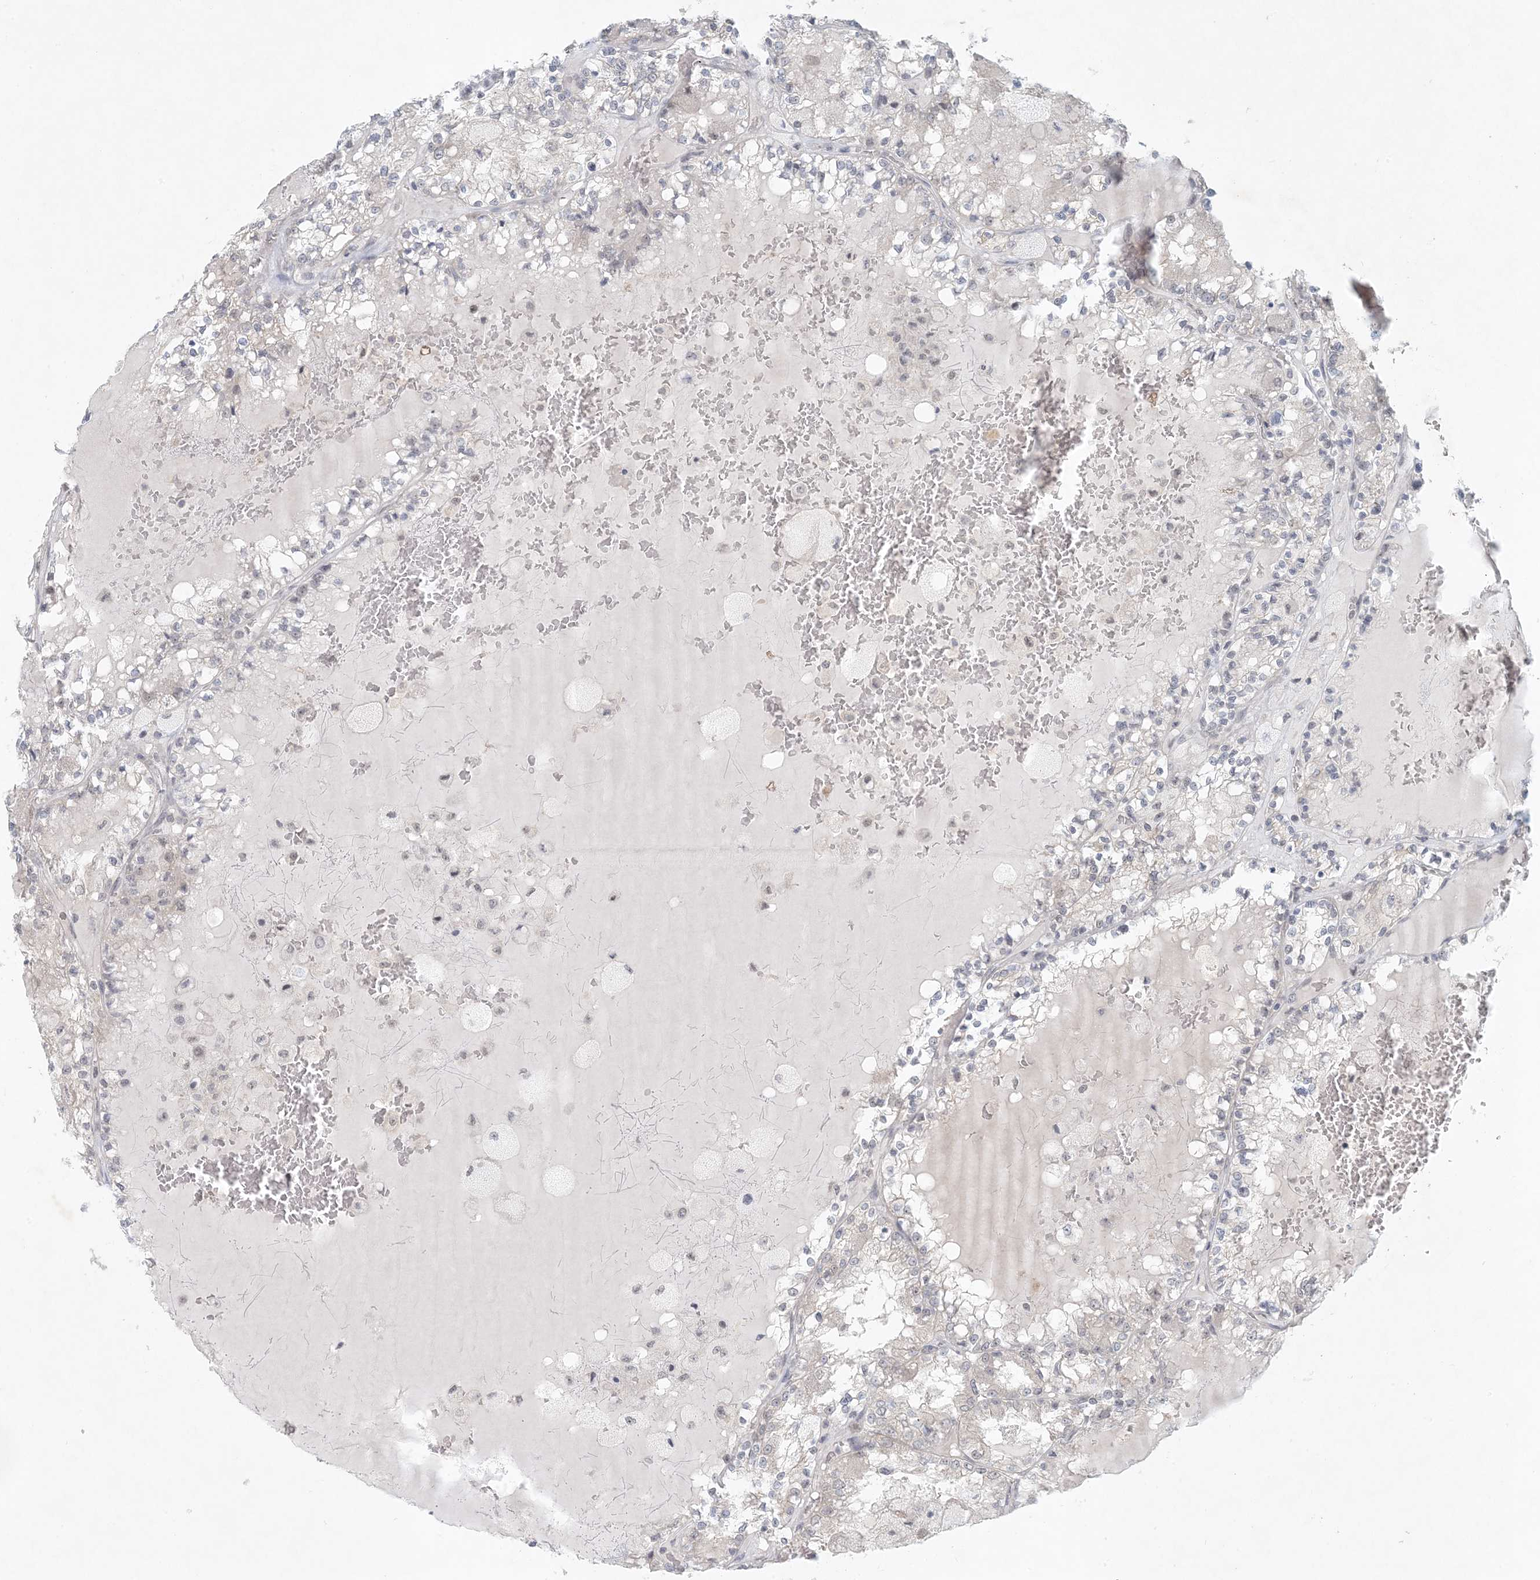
{"staining": {"intensity": "weak", "quantity": "<25%", "location": "cytoplasmic/membranous,nuclear"}, "tissue": "renal cancer", "cell_type": "Tumor cells", "image_type": "cancer", "snomed": [{"axis": "morphology", "description": "Adenocarcinoma, NOS"}, {"axis": "topography", "description": "Kidney"}], "caption": "Renal adenocarcinoma was stained to show a protein in brown. There is no significant expression in tumor cells. (DAB (3,3'-diaminobenzidine) immunohistochemistry (IHC) with hematoxylin counter stain).", "gene": "OBI1", "patient": {"sex": "female", "age": 56}}